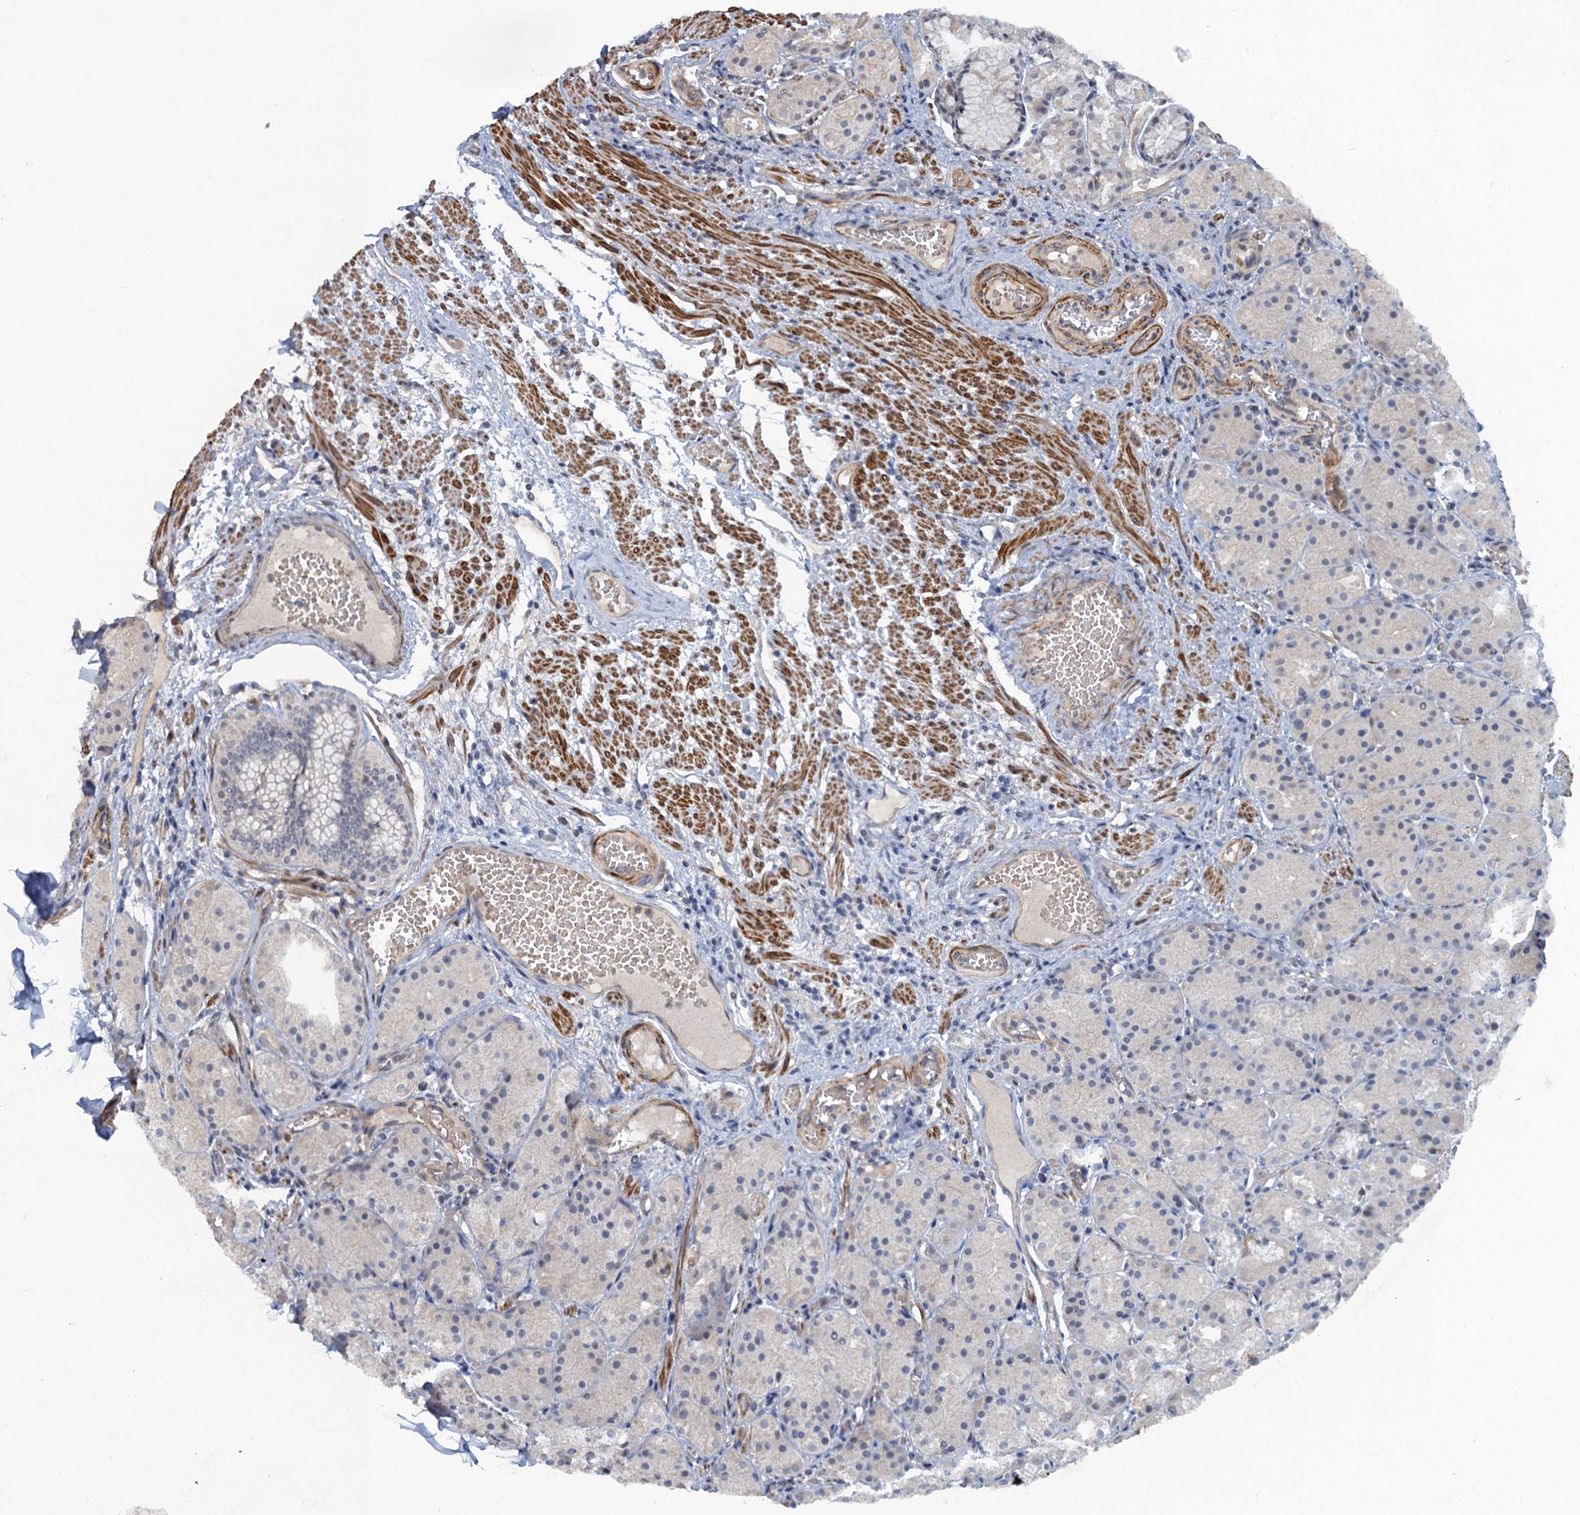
{"staining": {"intensity": "weak", "quantity": "25%-75%", "location": "cytoplasmic/membranous"}, "tissue": "stomach", "cell_type": "Glandular cells", "image_type": "normal", "snomed": [{"axis": "morphology", "description": "Normal tissue, NOS"}, {"axis": "topography", "description": "Stomach, upper"}], "caption": "Immunohistochemistry of unremarkable stomach reveals low levels of weak cytoplasmic/membranous expression in approximately 25%-75% of glandular cells. Nuclei are stained in blue.", "gene": "MYO16", "patient": {"sex": "male", "age": 72}}